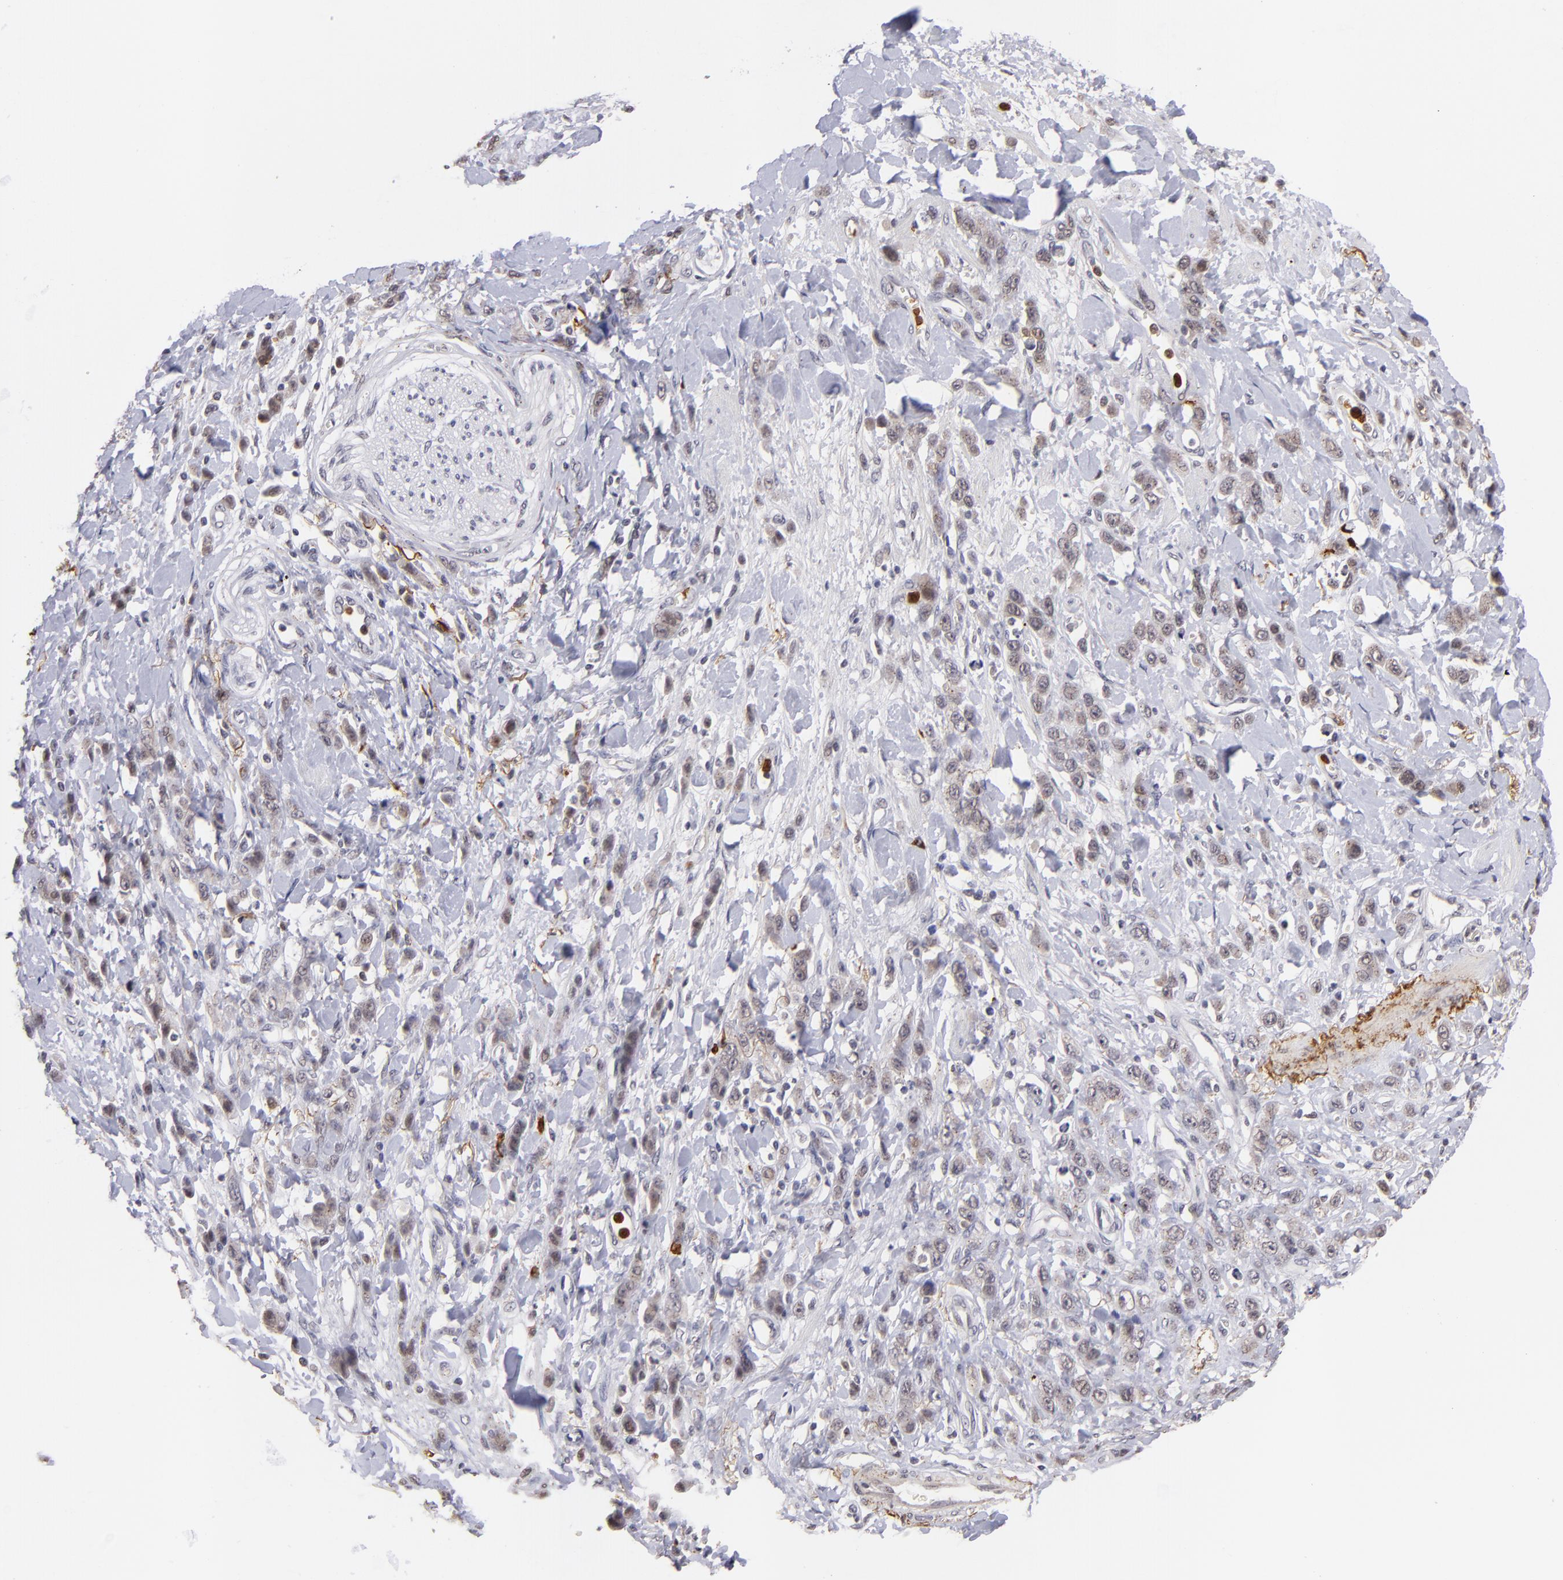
{"staining": {"intensity": "weak", "quantity": "<25%", "location": "nuclear"}, "tissue": "stomach cancer", "cell_type": "Tumor cells", "image_type": "cancer", "snomed": [{"axis": "morphology", "description": "Normal tissue, NOS"}, {"axis": "morphology", "description": "Adenocarcinoma, NOS"}, {"axis": "topography", "description": "Stomach"}], "caption": "The image displays no staining of tumor cells in stomach adenocarcinoma.", "gene": "RXRG", "patient": {"sex": "male", "age": 82}}